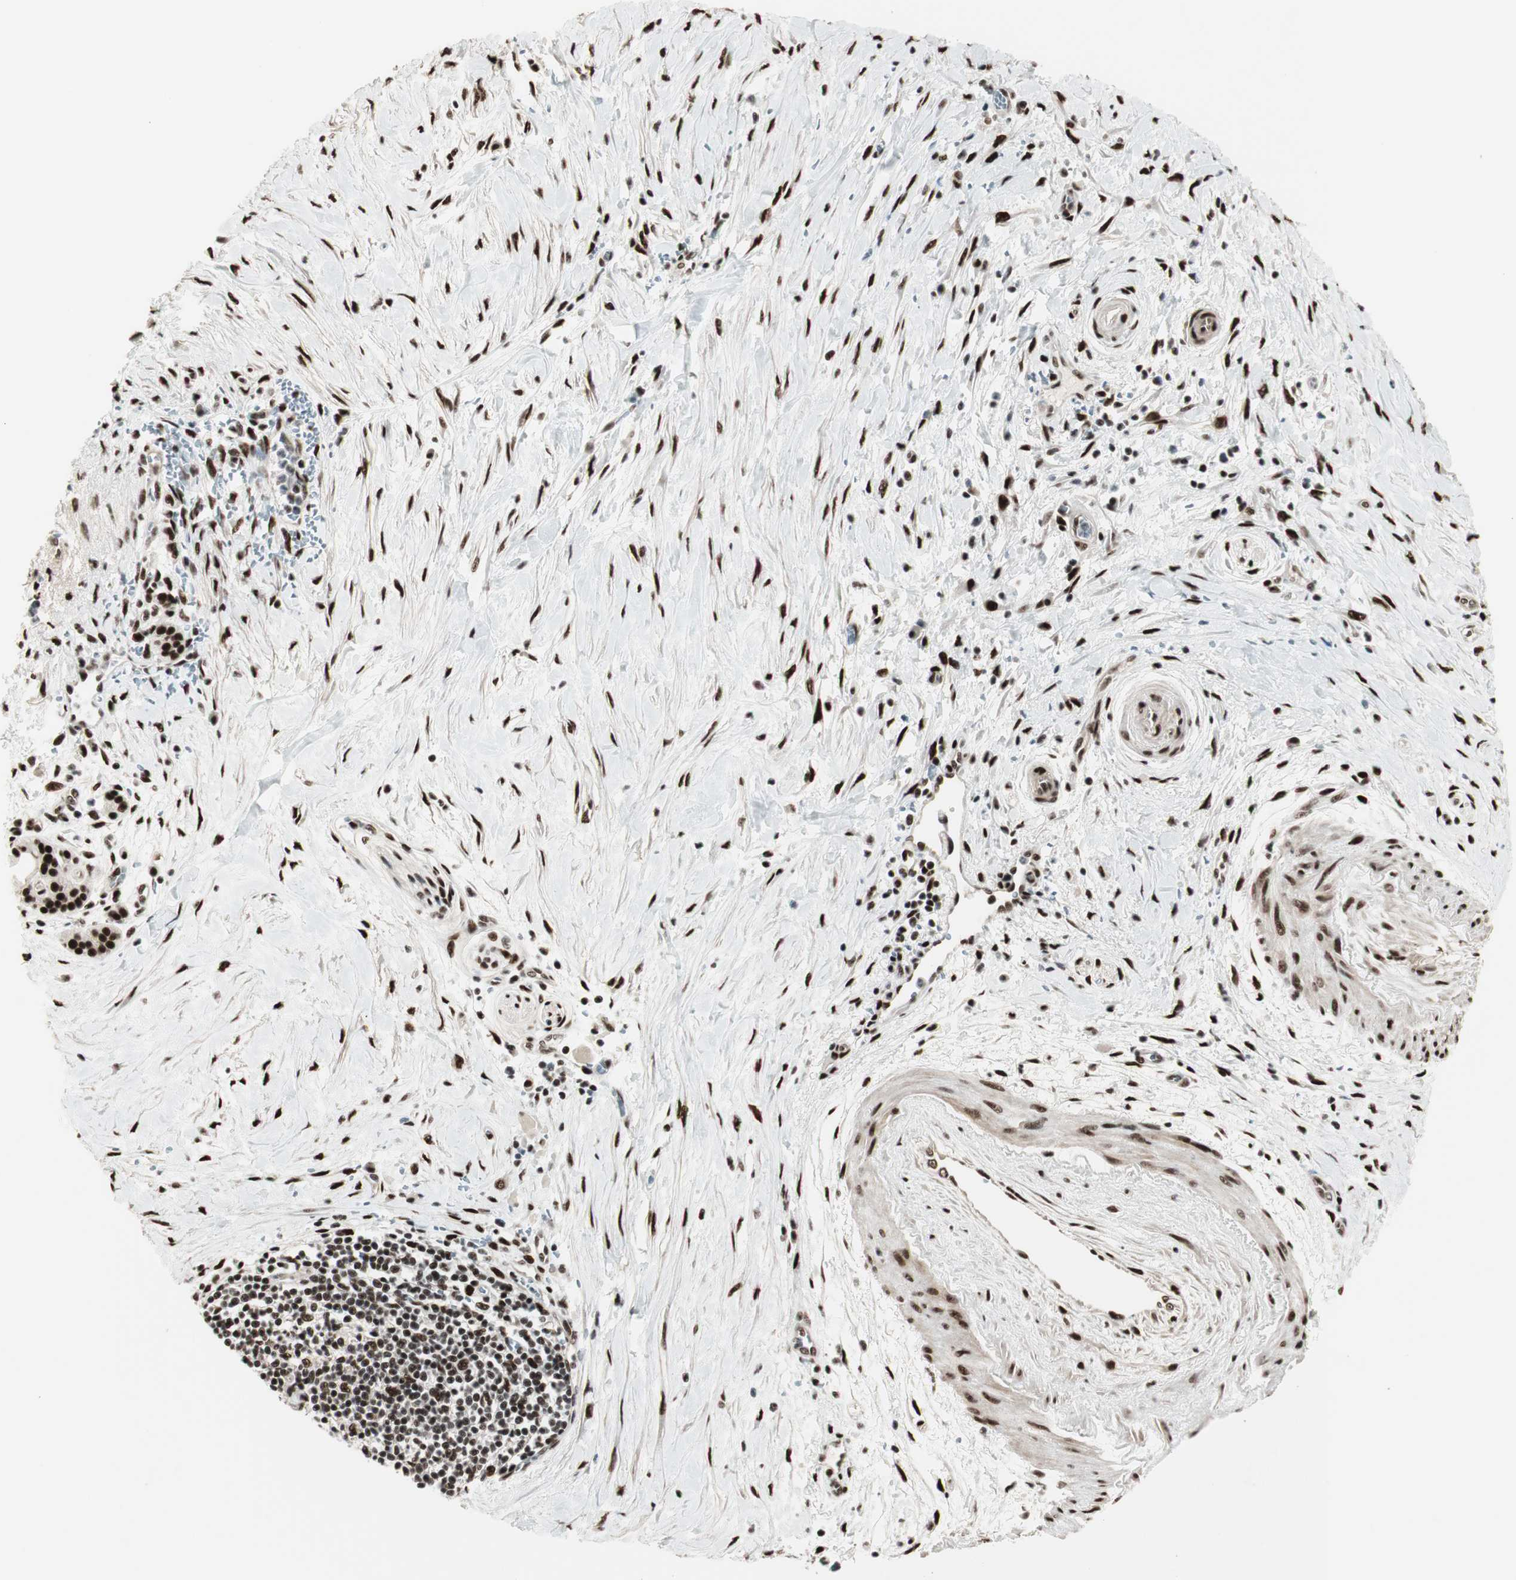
{"staining": {"intensity": "strong", "quantity": ">75%", "location": "nuclear"}, "tissue": "pancreatic cancer", "cell_type": "Tumor cells", "image_type": "cancer", "snomed": [{"axis": "morphology", "description": "Adenocarcinoma, NOS"}, {"axis": "topography", "description": "Pancreas"}], "caption": "Adenocarcinoma (pancreatic) was stained to show a protein in brown. There is high levels of strong nuclear expression in approximately >75% of tumor cells. The protein is stained brown, and the nuclei are stained in blue (DAB IHC with brightfield microscopy, high magnification).", "gene": "HEXIM1", "patient": {"sex": "male", "age": 59}}